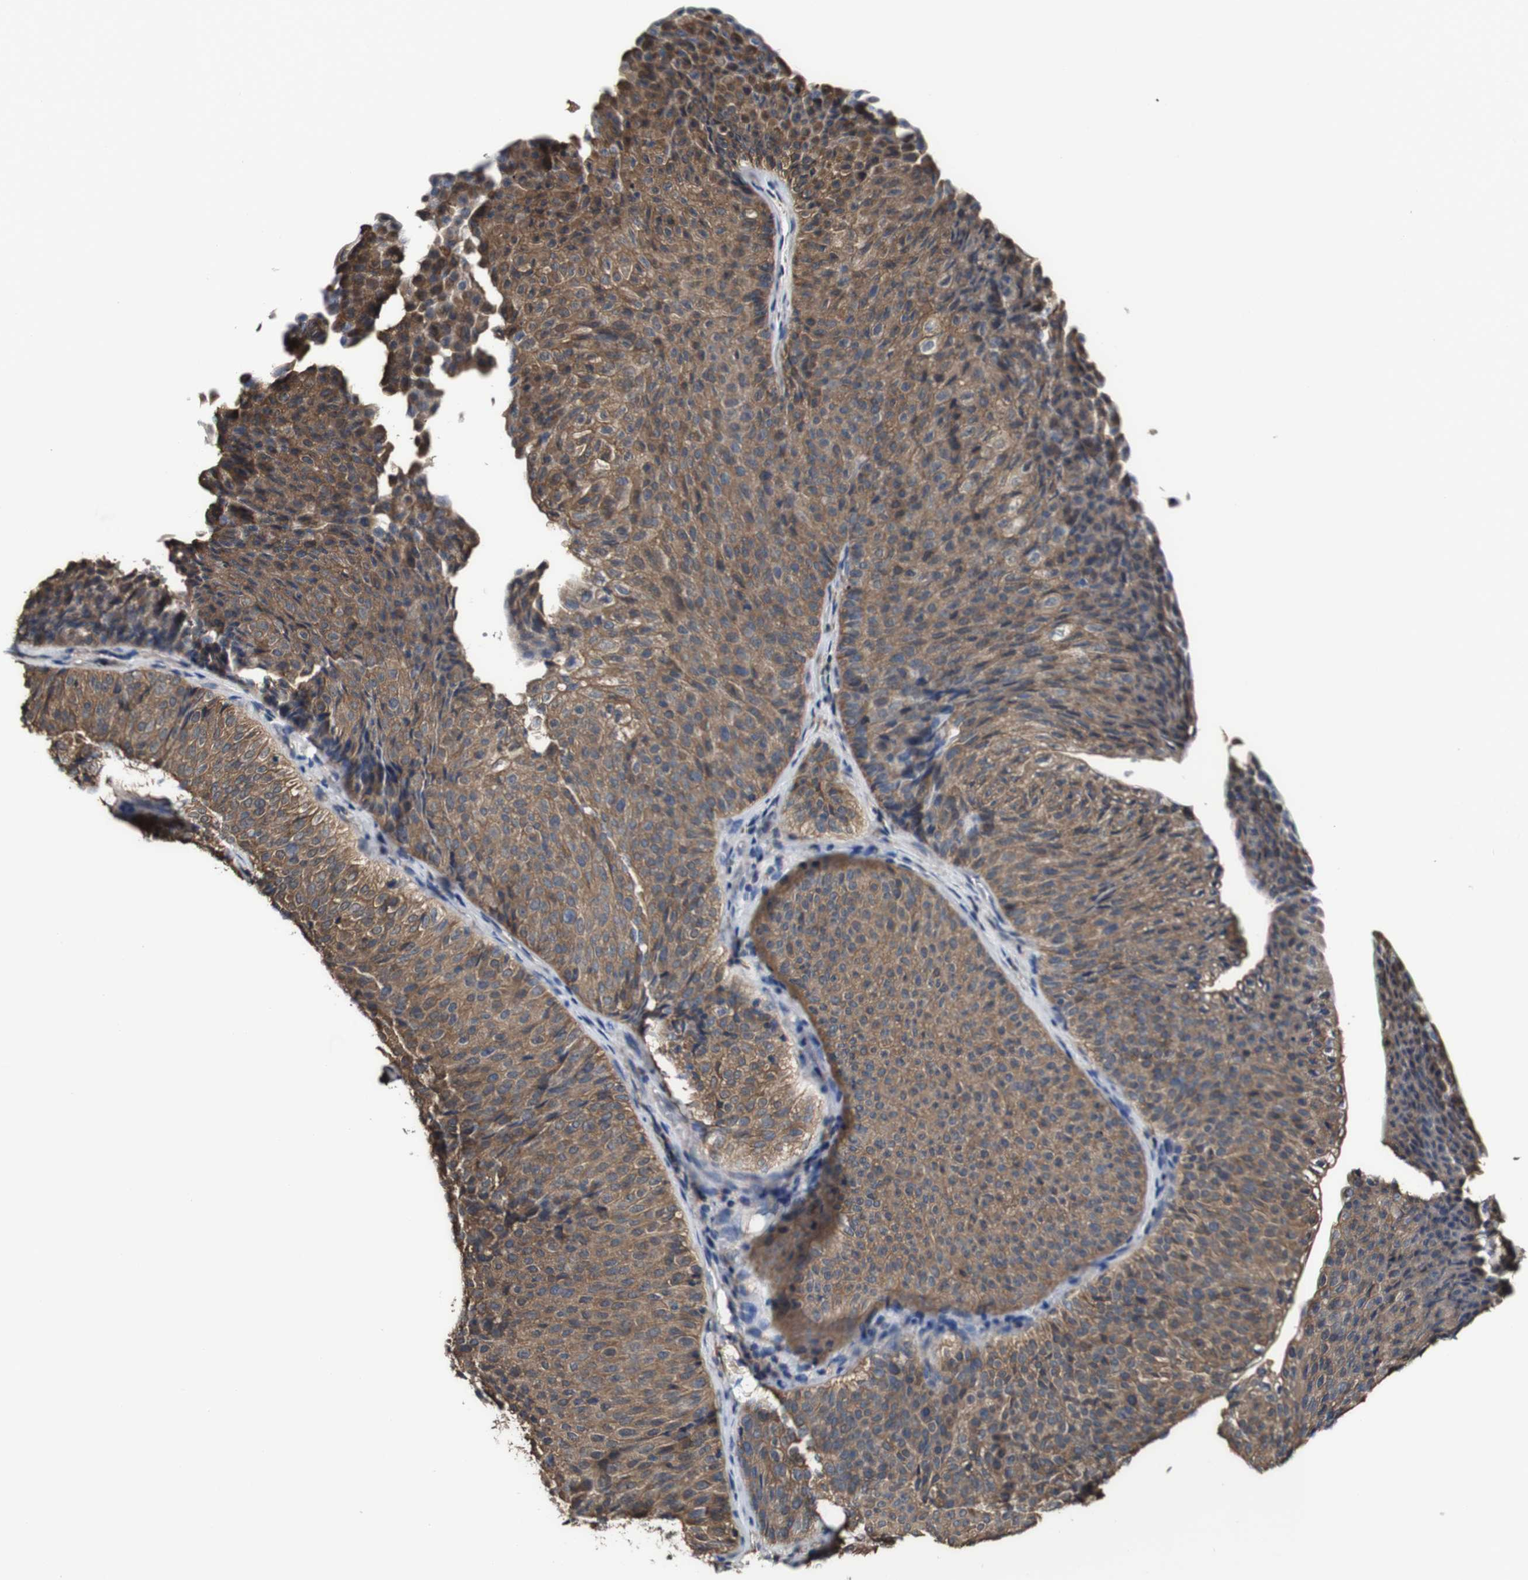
{"staining": {"intensity": "moderate", "quantity": ">75%", "location": "cytoplasmic/membranous"}, "tissue": "urothelial cancer", "cell_type": "Tumor cells", "image_type": "cancer", "snomed": [{"axis": "morphology", "description": "Urothelial carcinoma, Low grade"}, {"axis": "topography", "description": "Urinary bladder"}], "caption": "The immunohistochemical stain shows moderate cytoplasmic/membranous expression in tumor cells of urothelial carcinoma (low-grade) tissue.", "gene": "PTPRR", "patient": {"sex": "male", "age": 78}}